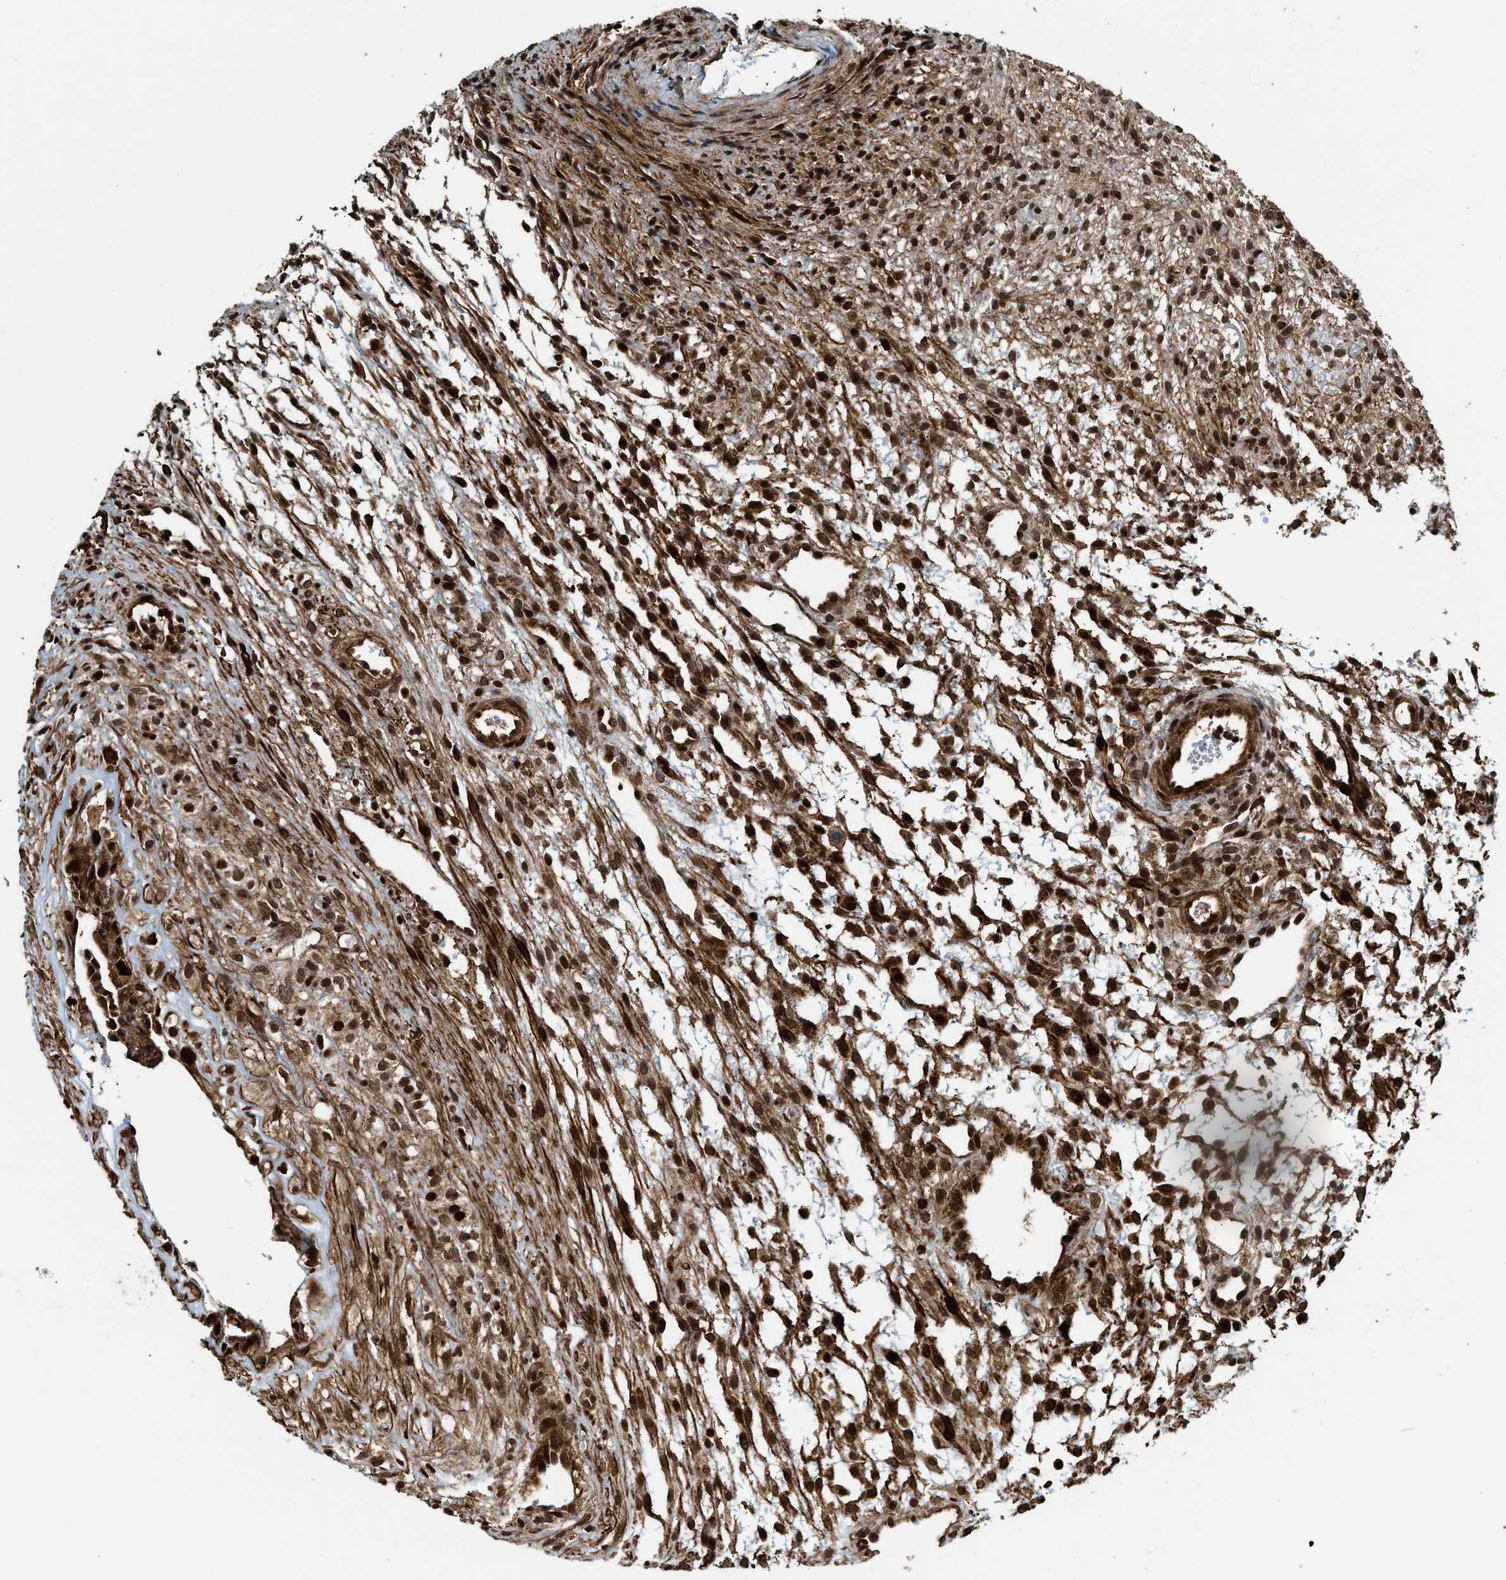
{"staining": {"intensity": "strong", "quantity": "25%-75%", "location": "cytoplasmic/membranous,nuclear"}, "tissue": "ovary", "cell_type": "Ovarian stroma cells", "image_type": "normal", "snomed": [{"axis": "morphology", "description": "Normal tissue, NOS"}, {"axis": "morphology", "description": "Cyst, NOS"}, {"axis": "topography", "description": "Ovary"}], "caption": "A high-resolution image shows immunohistochemistry (IHC) staining of unremarkable ovary, which demonstrates strong cytoplasmic/membranous,nuclear positivity in approximately 25%-75% of ovarian stroma cells.", "gene": "MDM2", "patient": {"sex": "female", "age": 18}}